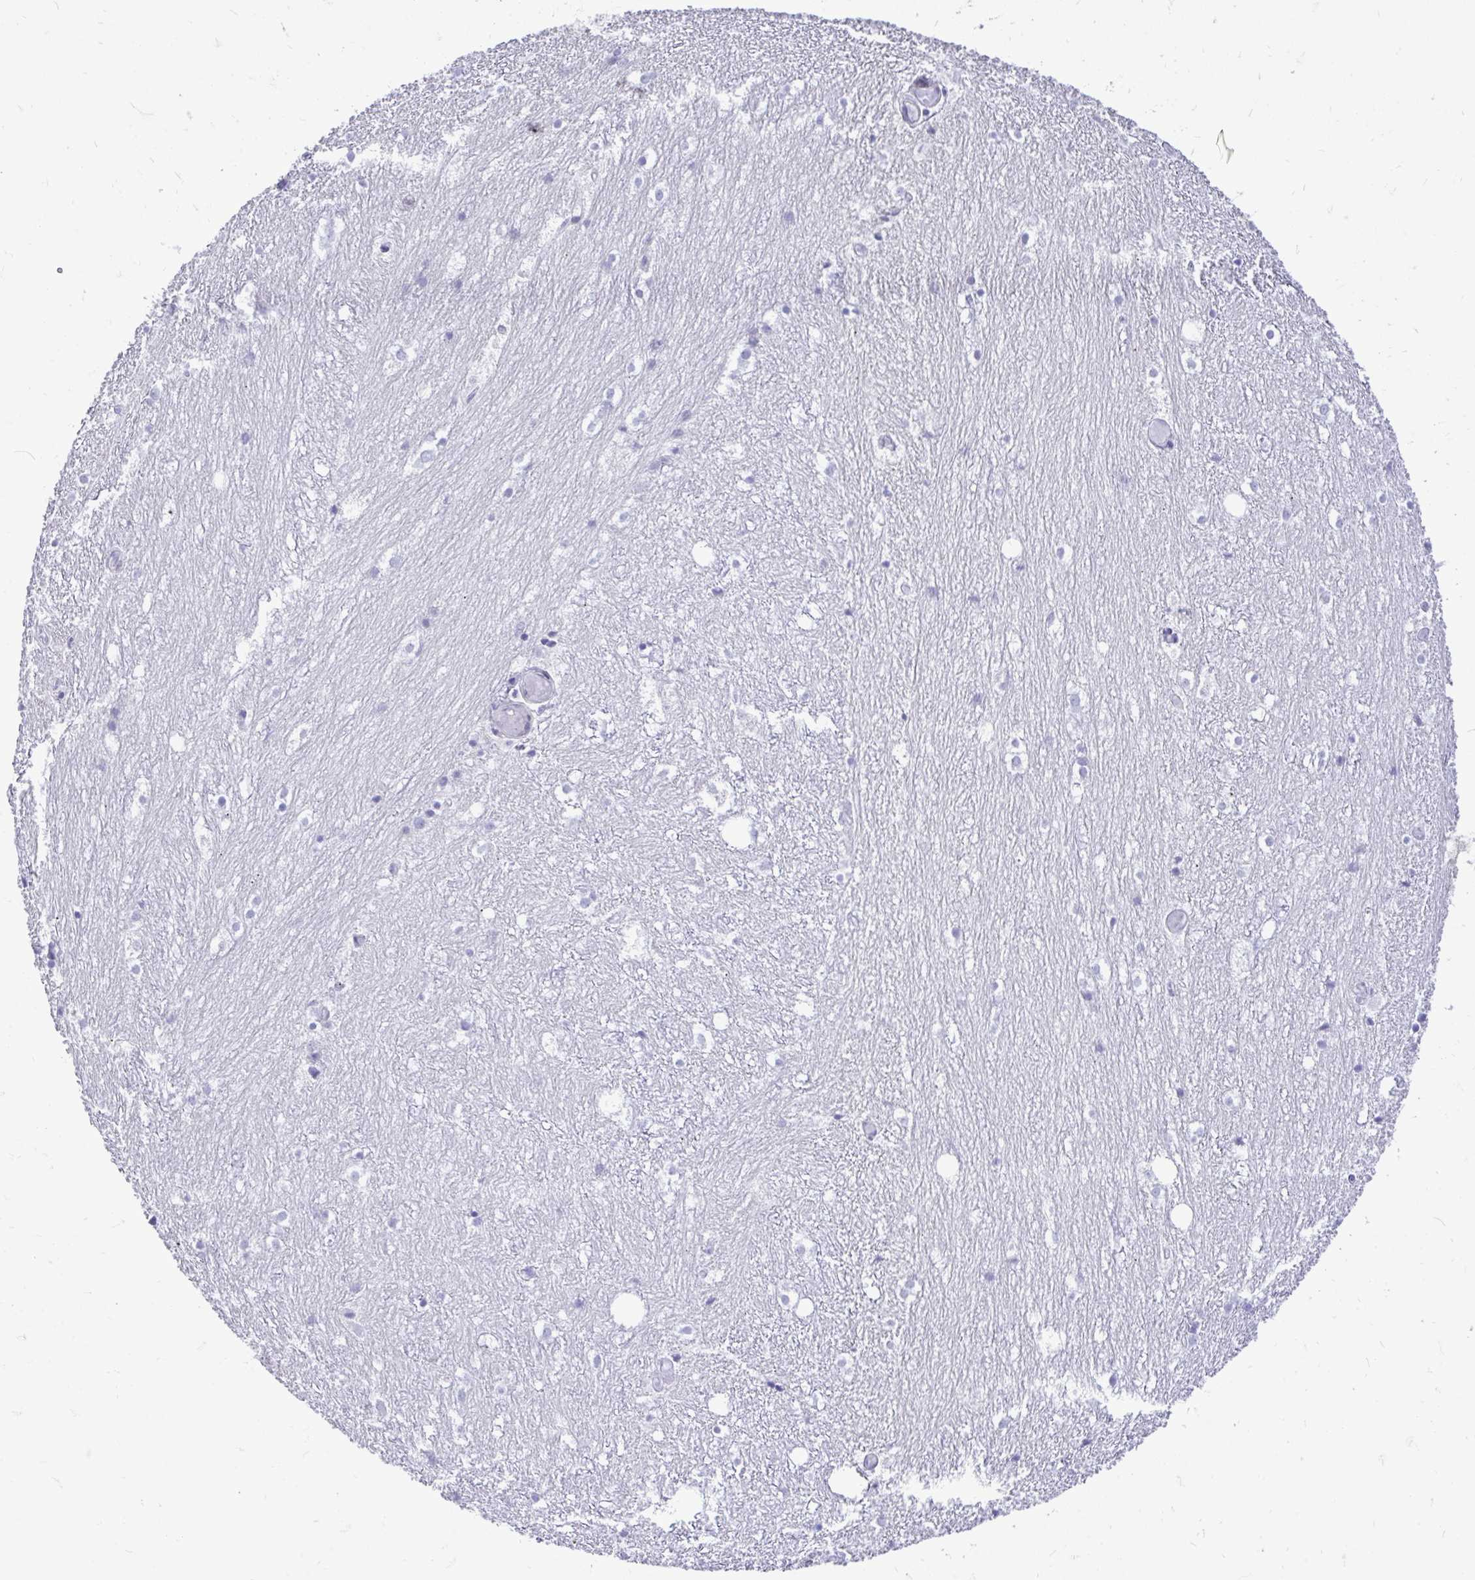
{"staining": {"intensity": "negative", "quantity": "none", "location": "none"}, "tissue": "hippocampus", "cell_type": "Glial cells", "image_type": "normal", "snomed": [{"axis": "morphology", "description": "Normal tissue, NOS"}, {"axis": "topography", "description": "Hippocampus"}], "caption": "Immunohistochemistry photomicrograph of benign human hippocampus stained for a protein (brown), which exhibits no positivity in glial cells.", "gene": "GABRA1", "patient": {"sex": "female", "age": 52}}